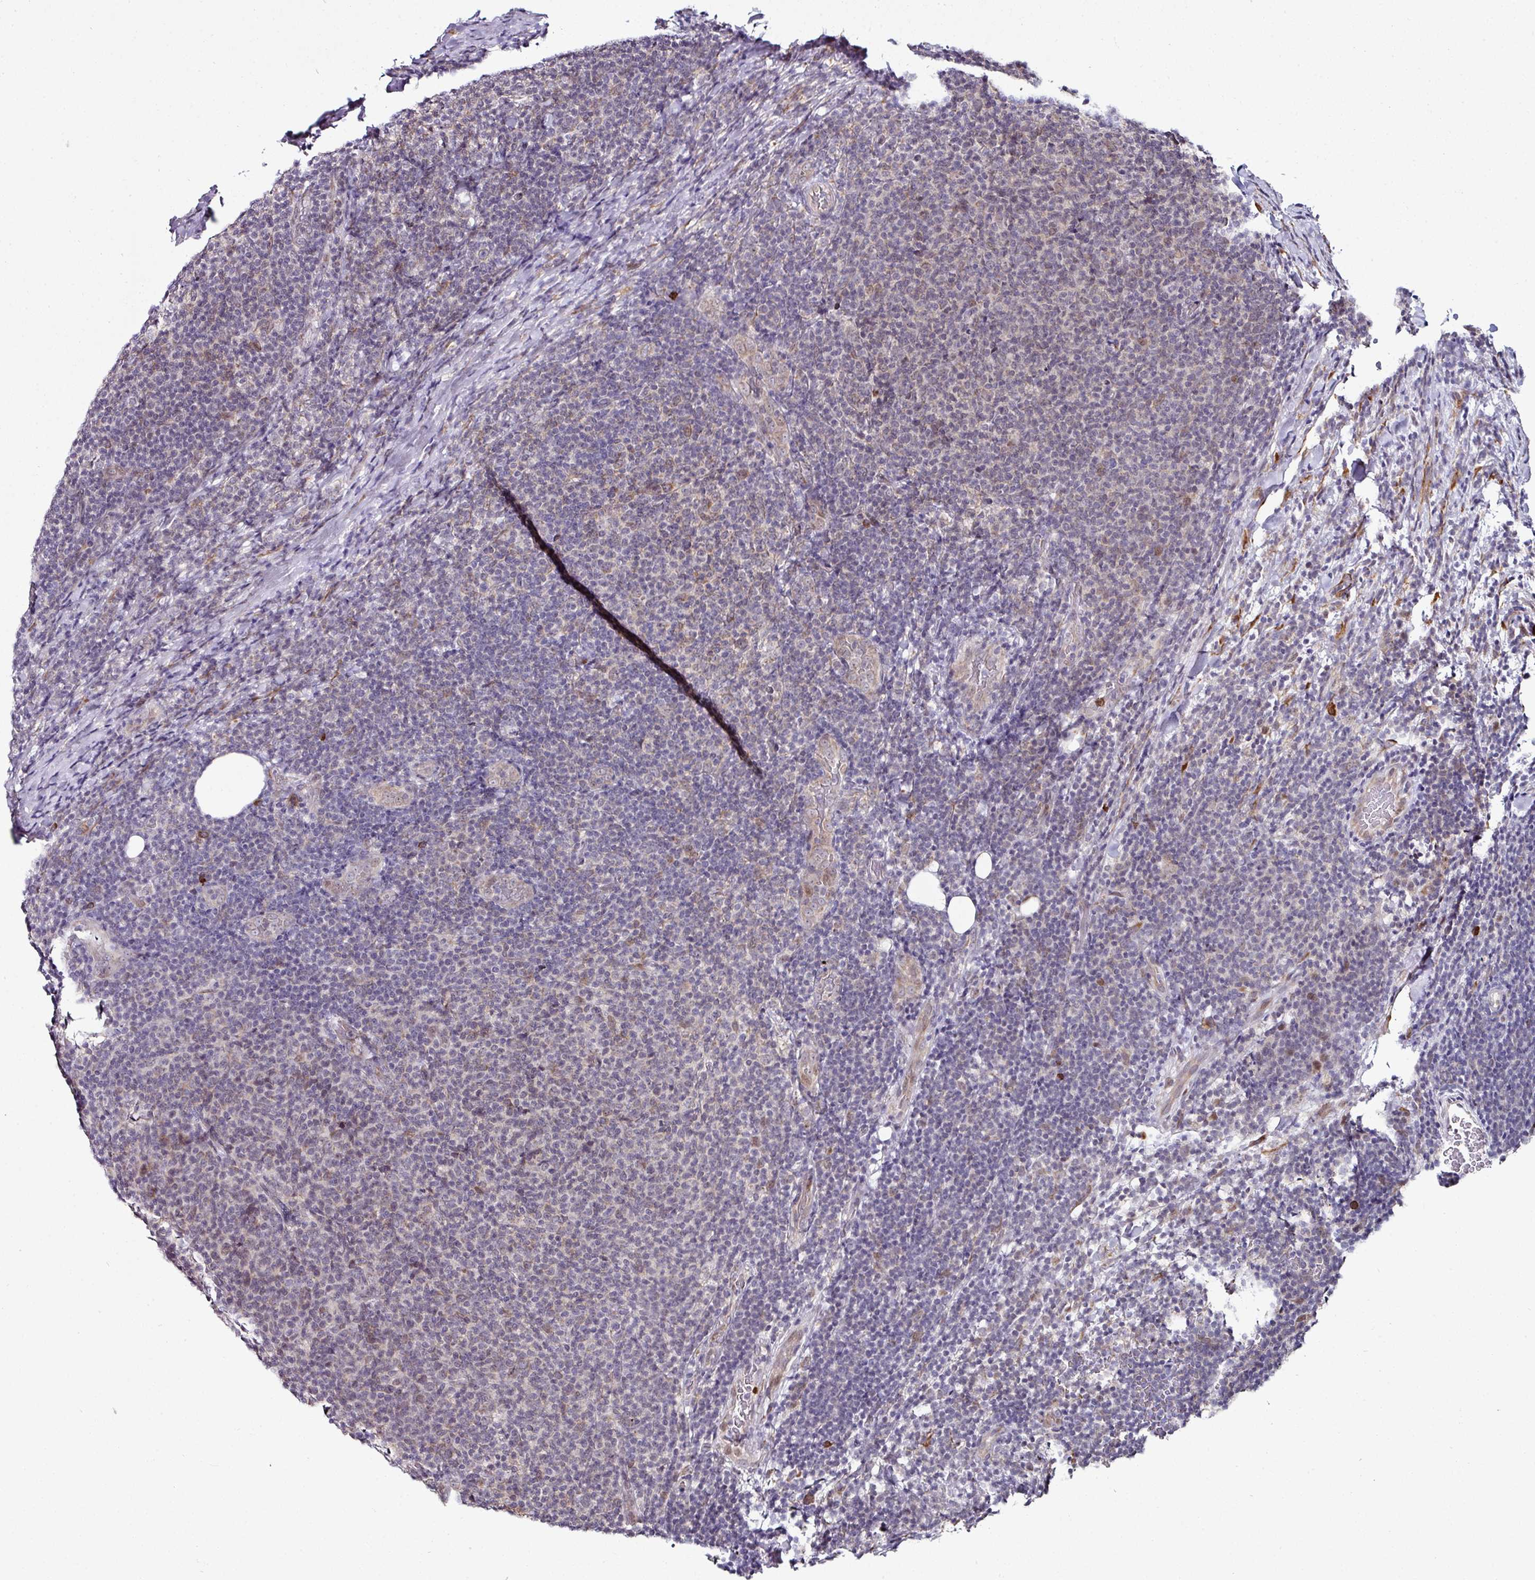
{"staining": {"intensity": "negative", "quantity": "none", "location": "none"}, "tissue": "lymphoma", "cell_type": "Tumor cells", "image_type": "cancer", "snomed": [{"axis": "morphology", "description": "Malignant lymphoma, non-Hodgkin's type, Low grade"}, {"axis": "topography", "description": "Lymph node"}], "caption": "Lymphoma stained for a protein using immunohistochemistry displays no expression tumor cells.", "gene": "APOLD1", "patient": {"sex": "male", "age": 66}}